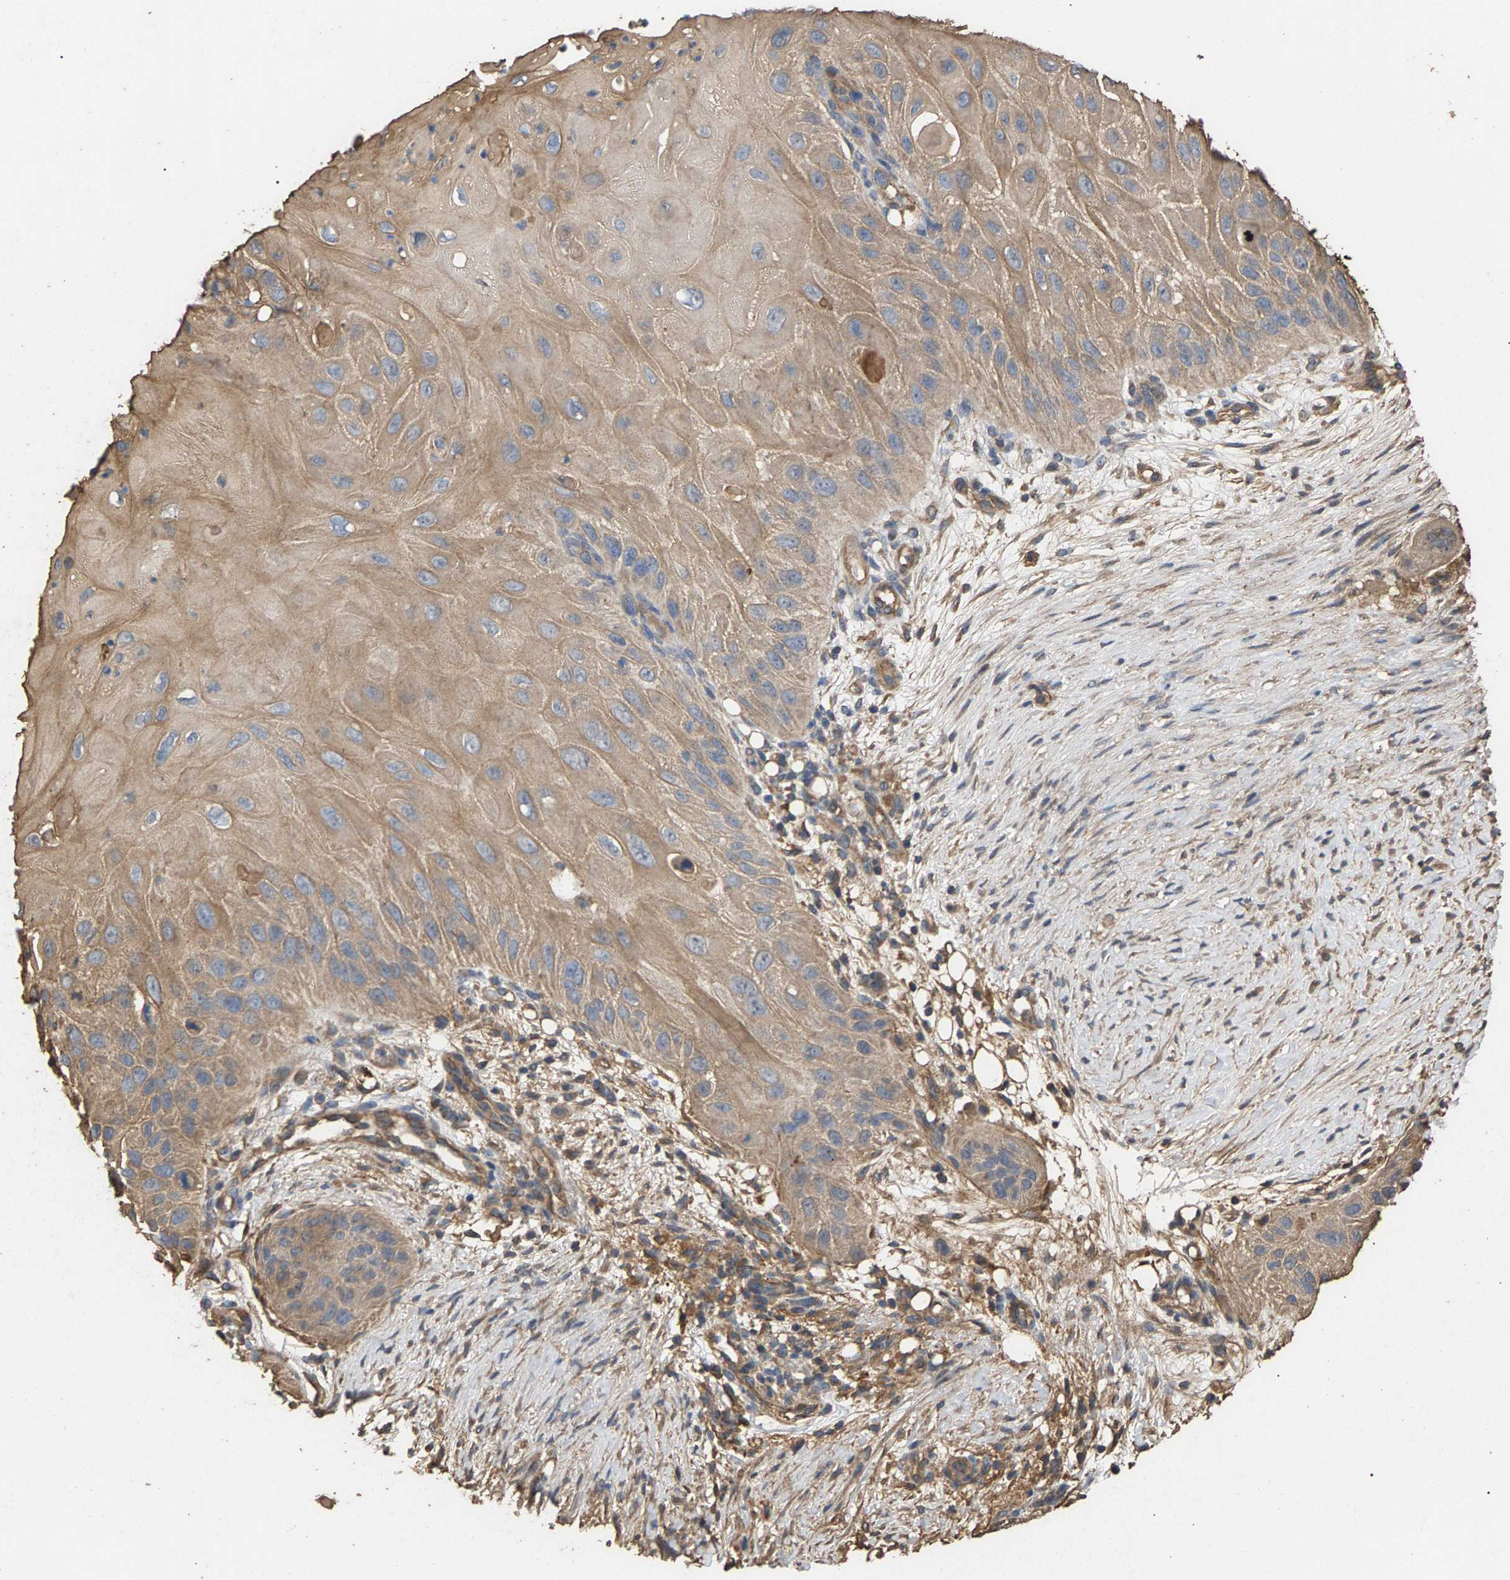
{"staining": {"intensity": "weak", "quantity": ">75%", "location": "cytoplasmic/membranous"}, "tissue": "skin cancer", "cell_type": "Tumor cells", "image_type": "cancer", "snomed": [{"axis": "morphology", "description": "Squamous cell carcinoma, NOS"}, {"axis": "topography", "description": "Skin"}], "caption": "The micrograph exhibits immunohistochemical staining of squamous cell carcinoma (skin). There is weak cytoplasmic/membranous positivity is appreciated in approximately >75% of tumor cells.", "gene": "HTRA3", "patient": {"sex": "female", "age": 77}}